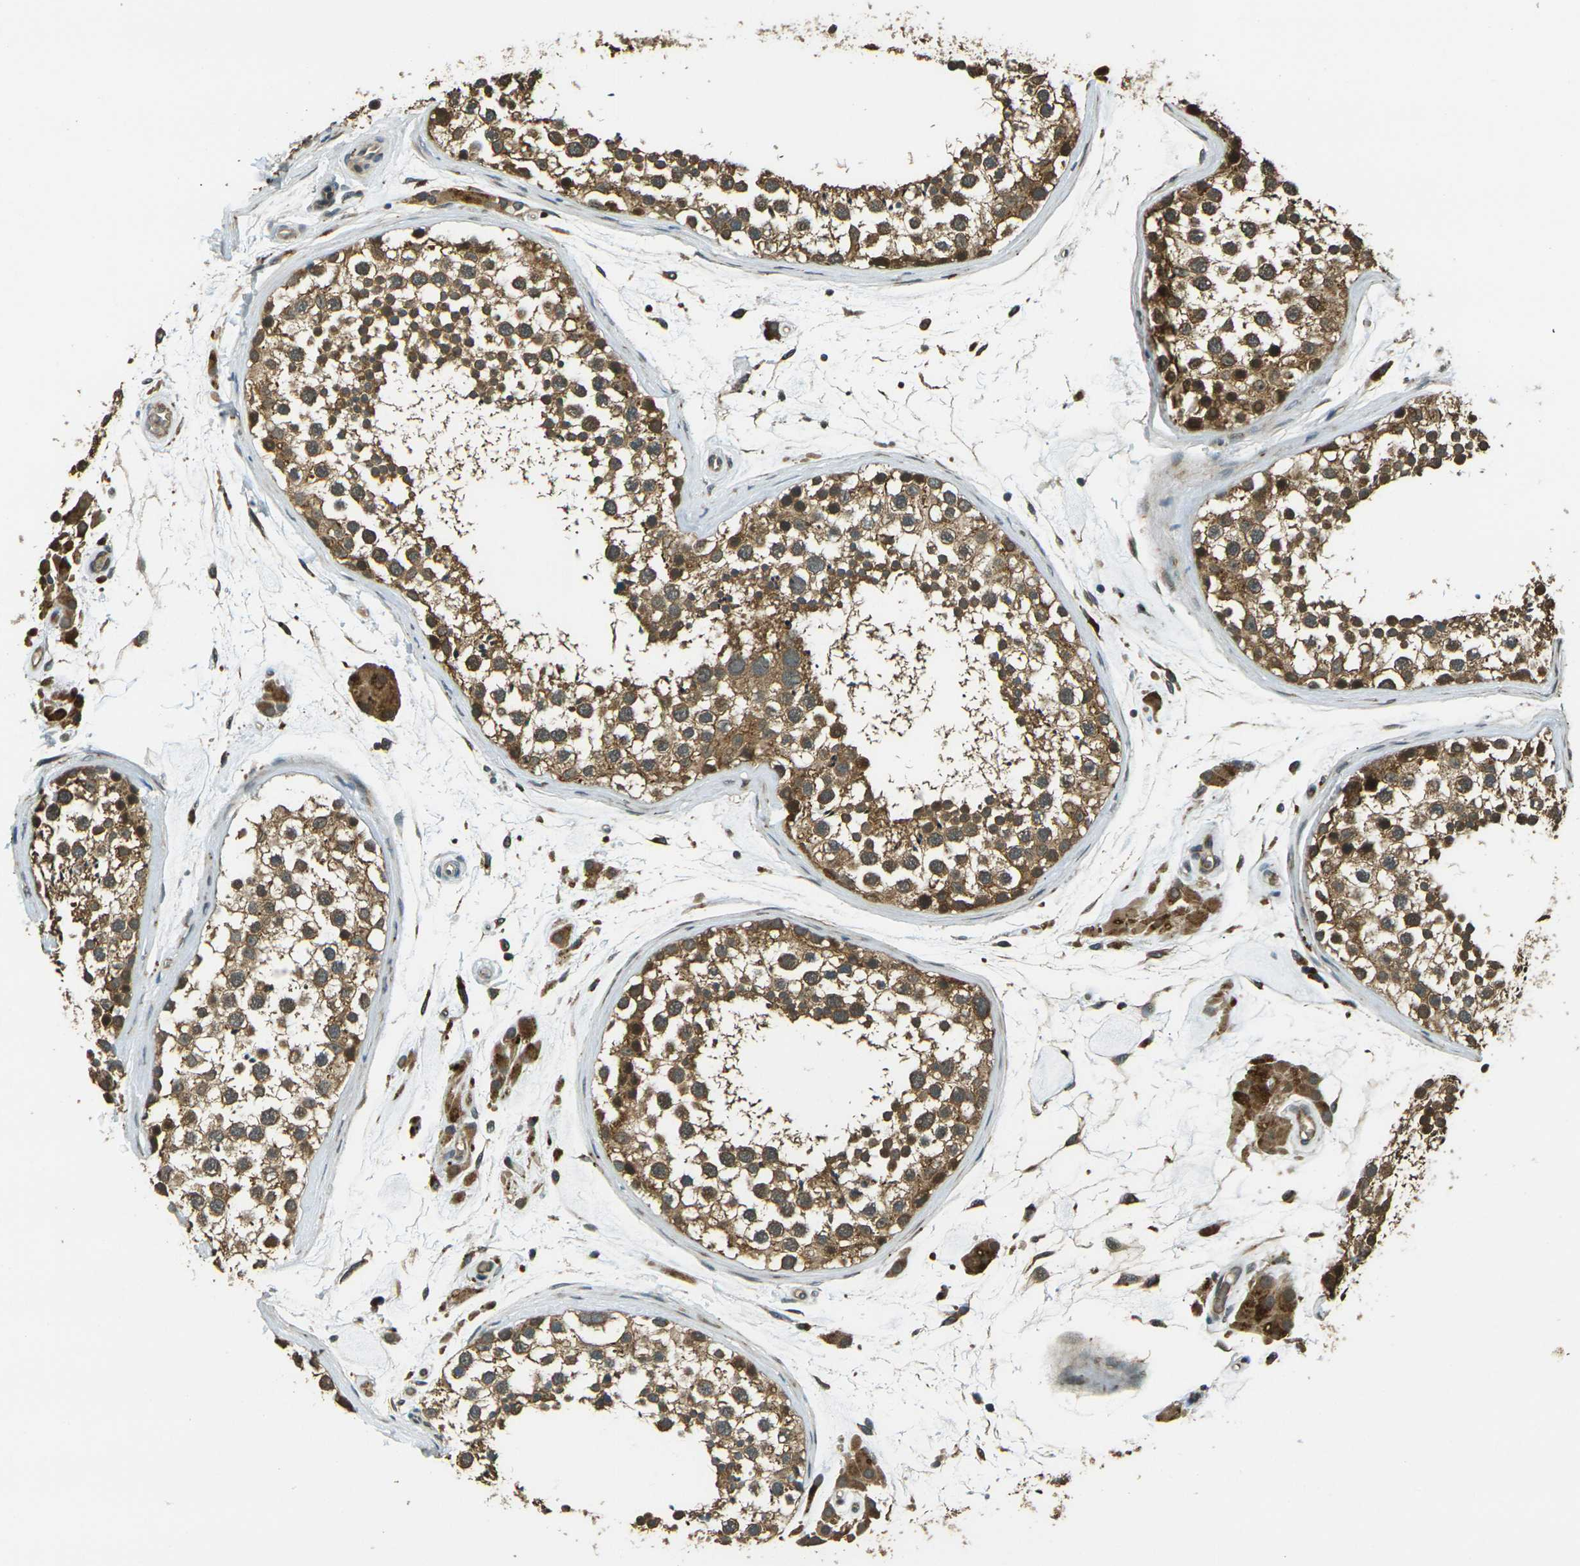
{"staining": {"intensity": "moderate", "quantity": ">75%", "location": "cytoplasmic/membranous"}, "tissue": "testis", "cell_type": "Cells in seminiferous ducts", "image_type": "normal", "snomed": [{"axis": "morphology", "description": "Normal tissue, NOS"}, {"axis": "topography", "description": "Testis"}], "caption": "Human testis stained for a protein (brown) demonstrates moderate cytoplasmic/membranous positive expression in about >75% of cells in seminiferous ducts.", "gene": "TOR1A", "patient": {"sex": "male", "age": 46}}